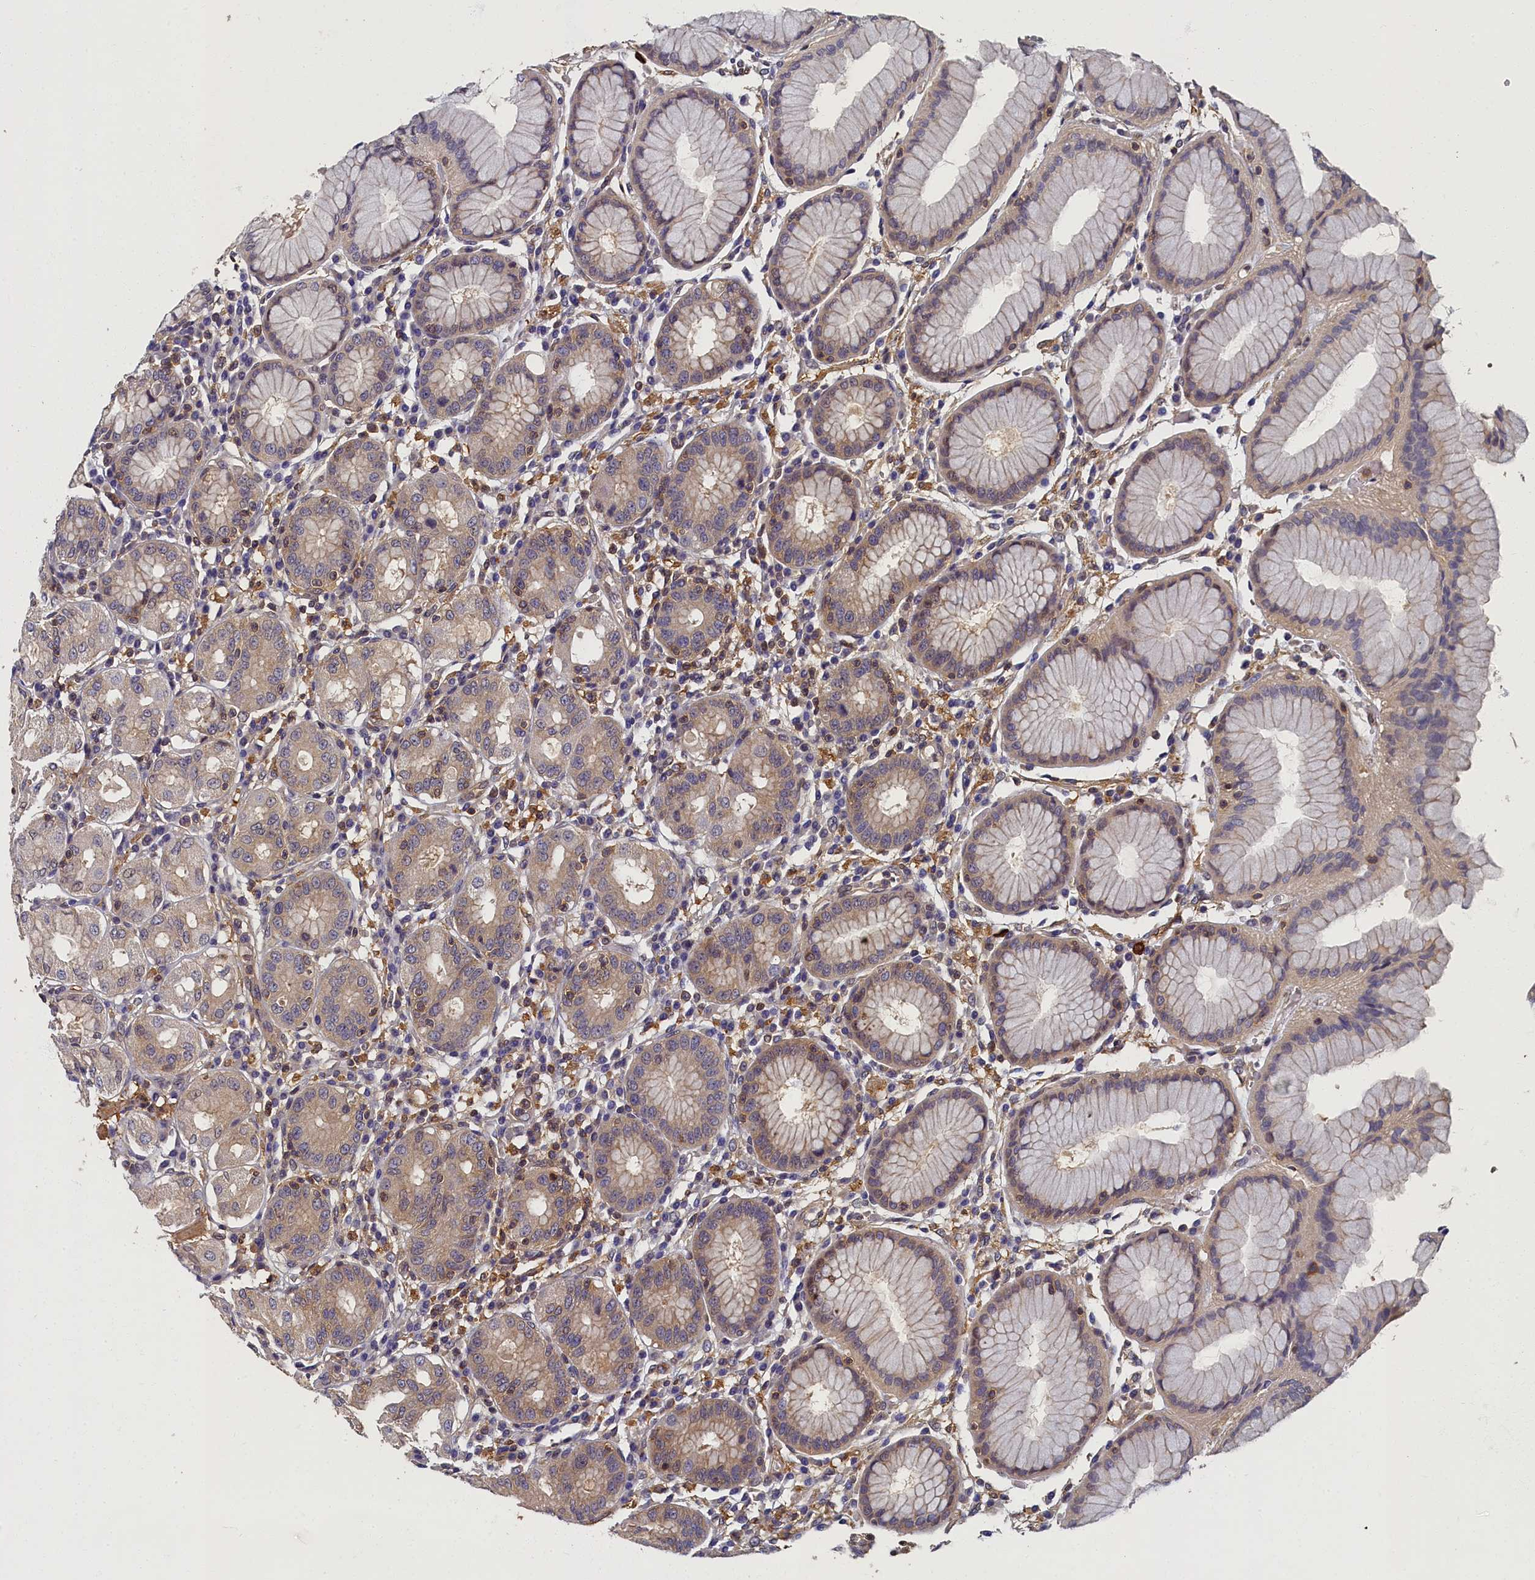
{"staining": {"intensity": "weak", "quantity": "25%-75%", "location": "cytoplasmic/membranous"}, "tissue": "stomach", "cell_type": "Glandular cells", "image_type": "normal", "snomed": [{"axis": "morphology", "description": "Normal tissue, NOS"}, {"axis": "topography", "description": "Stomach"}, {"axis": "topography", "description": "Stomach, lower"}], "caption": "Unremarkable stomach was stained to show a protein in brown. There is low levels of weak cytoplasmic/membranous staining in about 25%-75% of glandular cells. Using DAB (brown) and hematoxylin (blue) stains, captured at high magnification using brightfield microscopy.", "gene": "TBCB", "patient": {"sex": "female", "age": 56}}